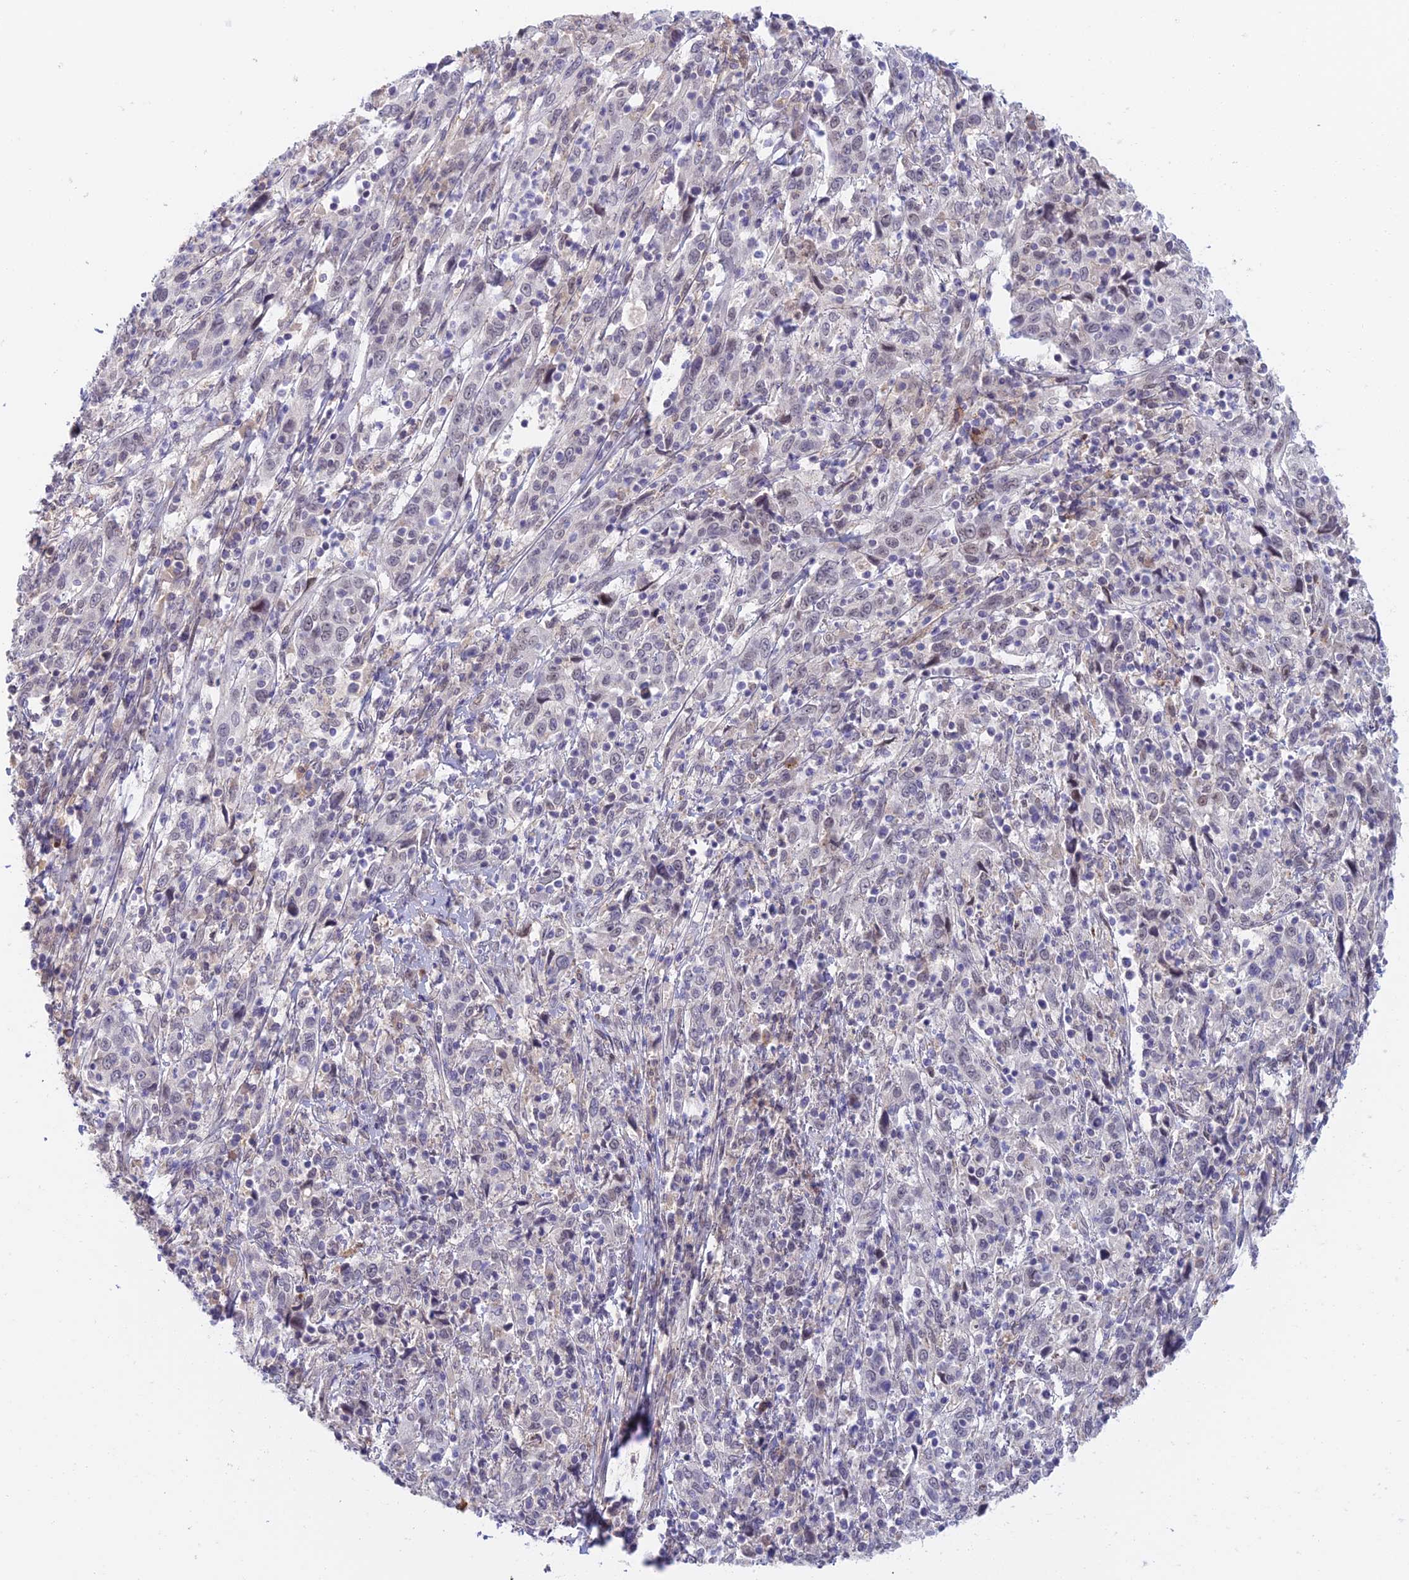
{"staining": {"intensity": "negative", "quantity": "none", "location": "none"}, "tissue": "cervical cancer", "cell_type": "Tumor cells", "image_type": "cancer", "snomed": [{"axis": "morphology", "description": "Squamous cell carcinoma, NOS"}, {"axis": "topography", "description": "Cervix"}], "caption": "Image shows no protein positivity in tumor cells of squamous cell carcinoma (cervical) tissue.", "gene": "ZUP1", "patient": {"sex": "female", "age": 46}}